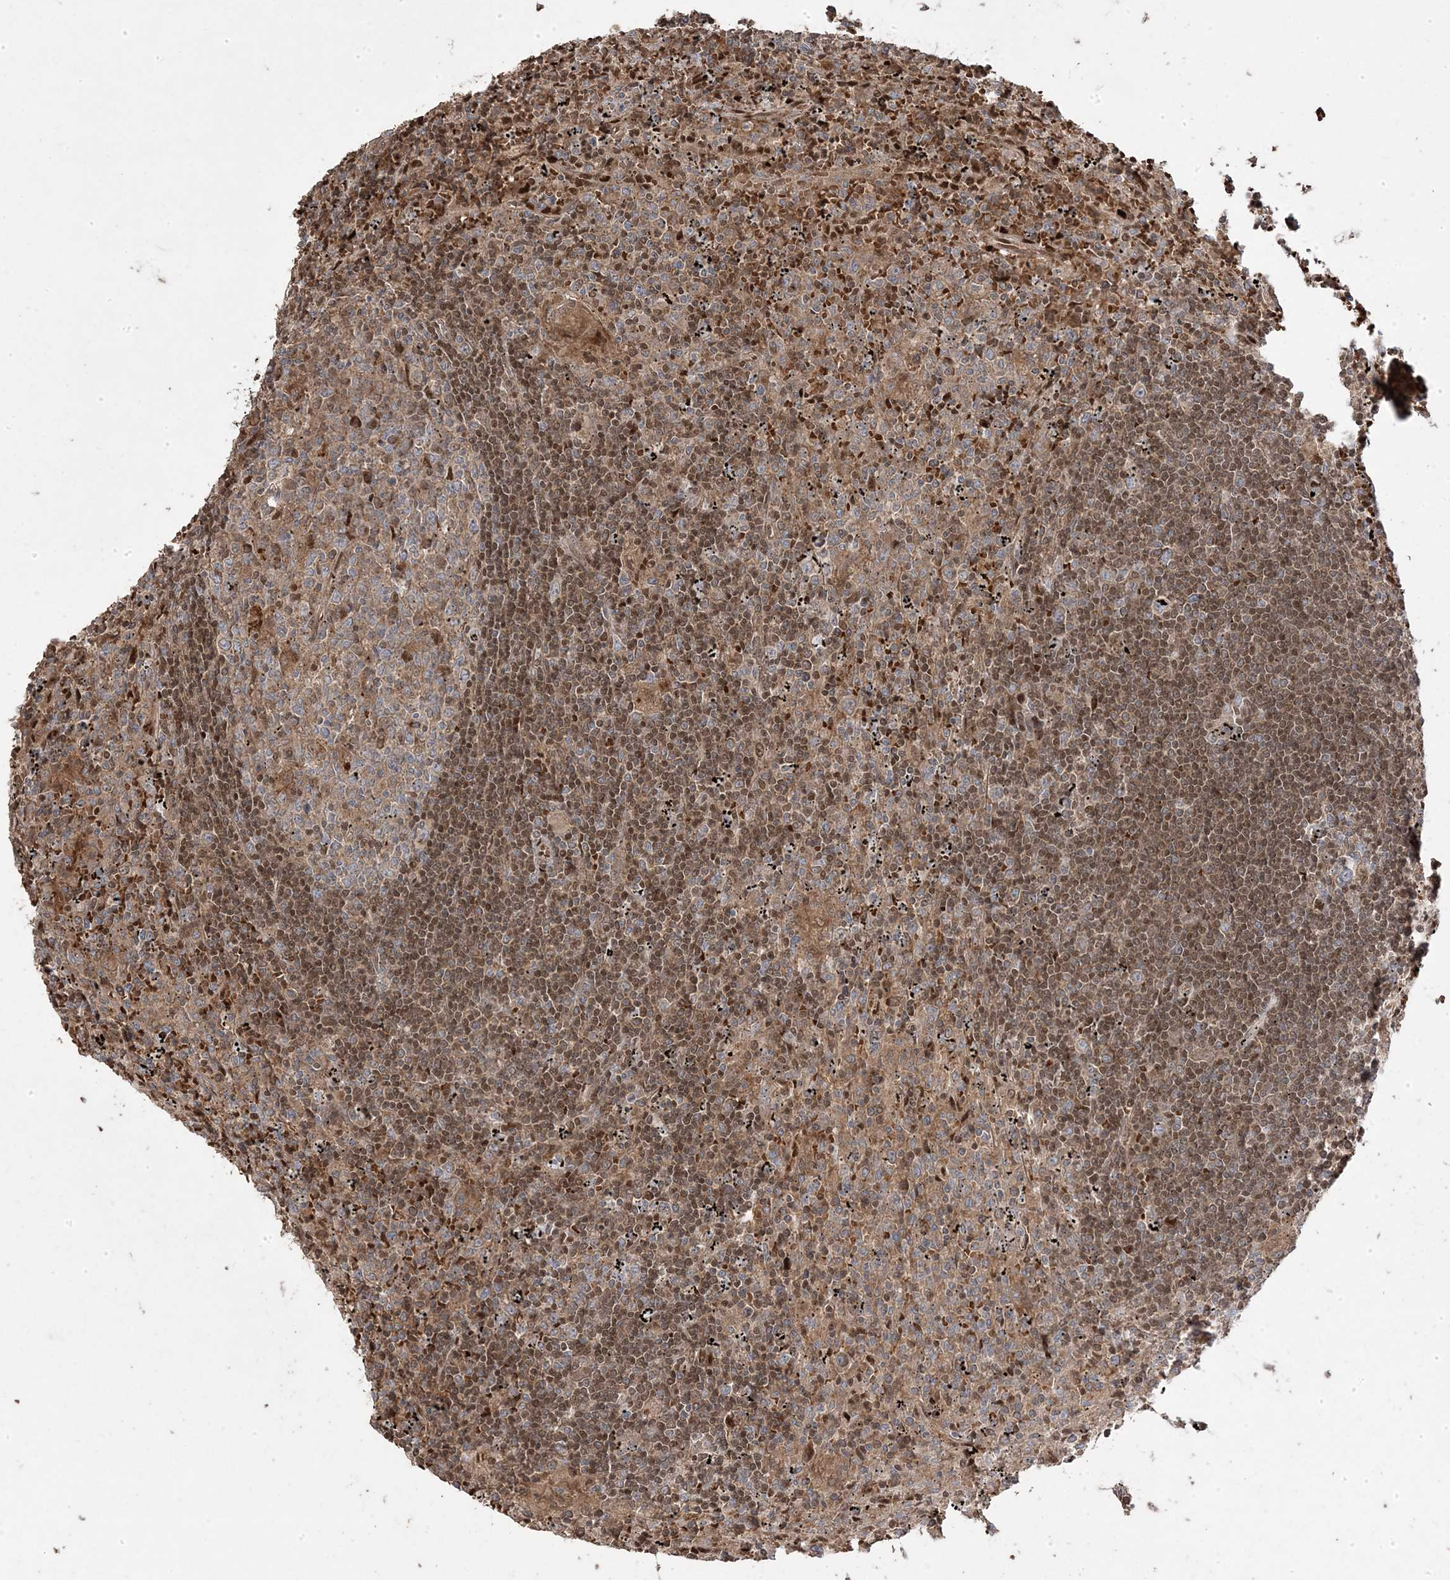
{"staining": {"intensity": "moderate", "quantity": ">75%", "location": "nuclear"}, "tissue": "lymphoma", "cell_type": "Tumor cells", "image_type": "cancer", "snomed": [{"axis": "morphology", "description": "Malignant lymphoma, non-Hodgkin's type, Low grade"}, {"axis": "topography", "description": "Spleen"}], "caption": "Lymphoma tissue exhibits moderate nuclear staining in approximately >75% of tumor cells", "gene": "PPOX", "patient": {"sex": "male", "age": 76}}